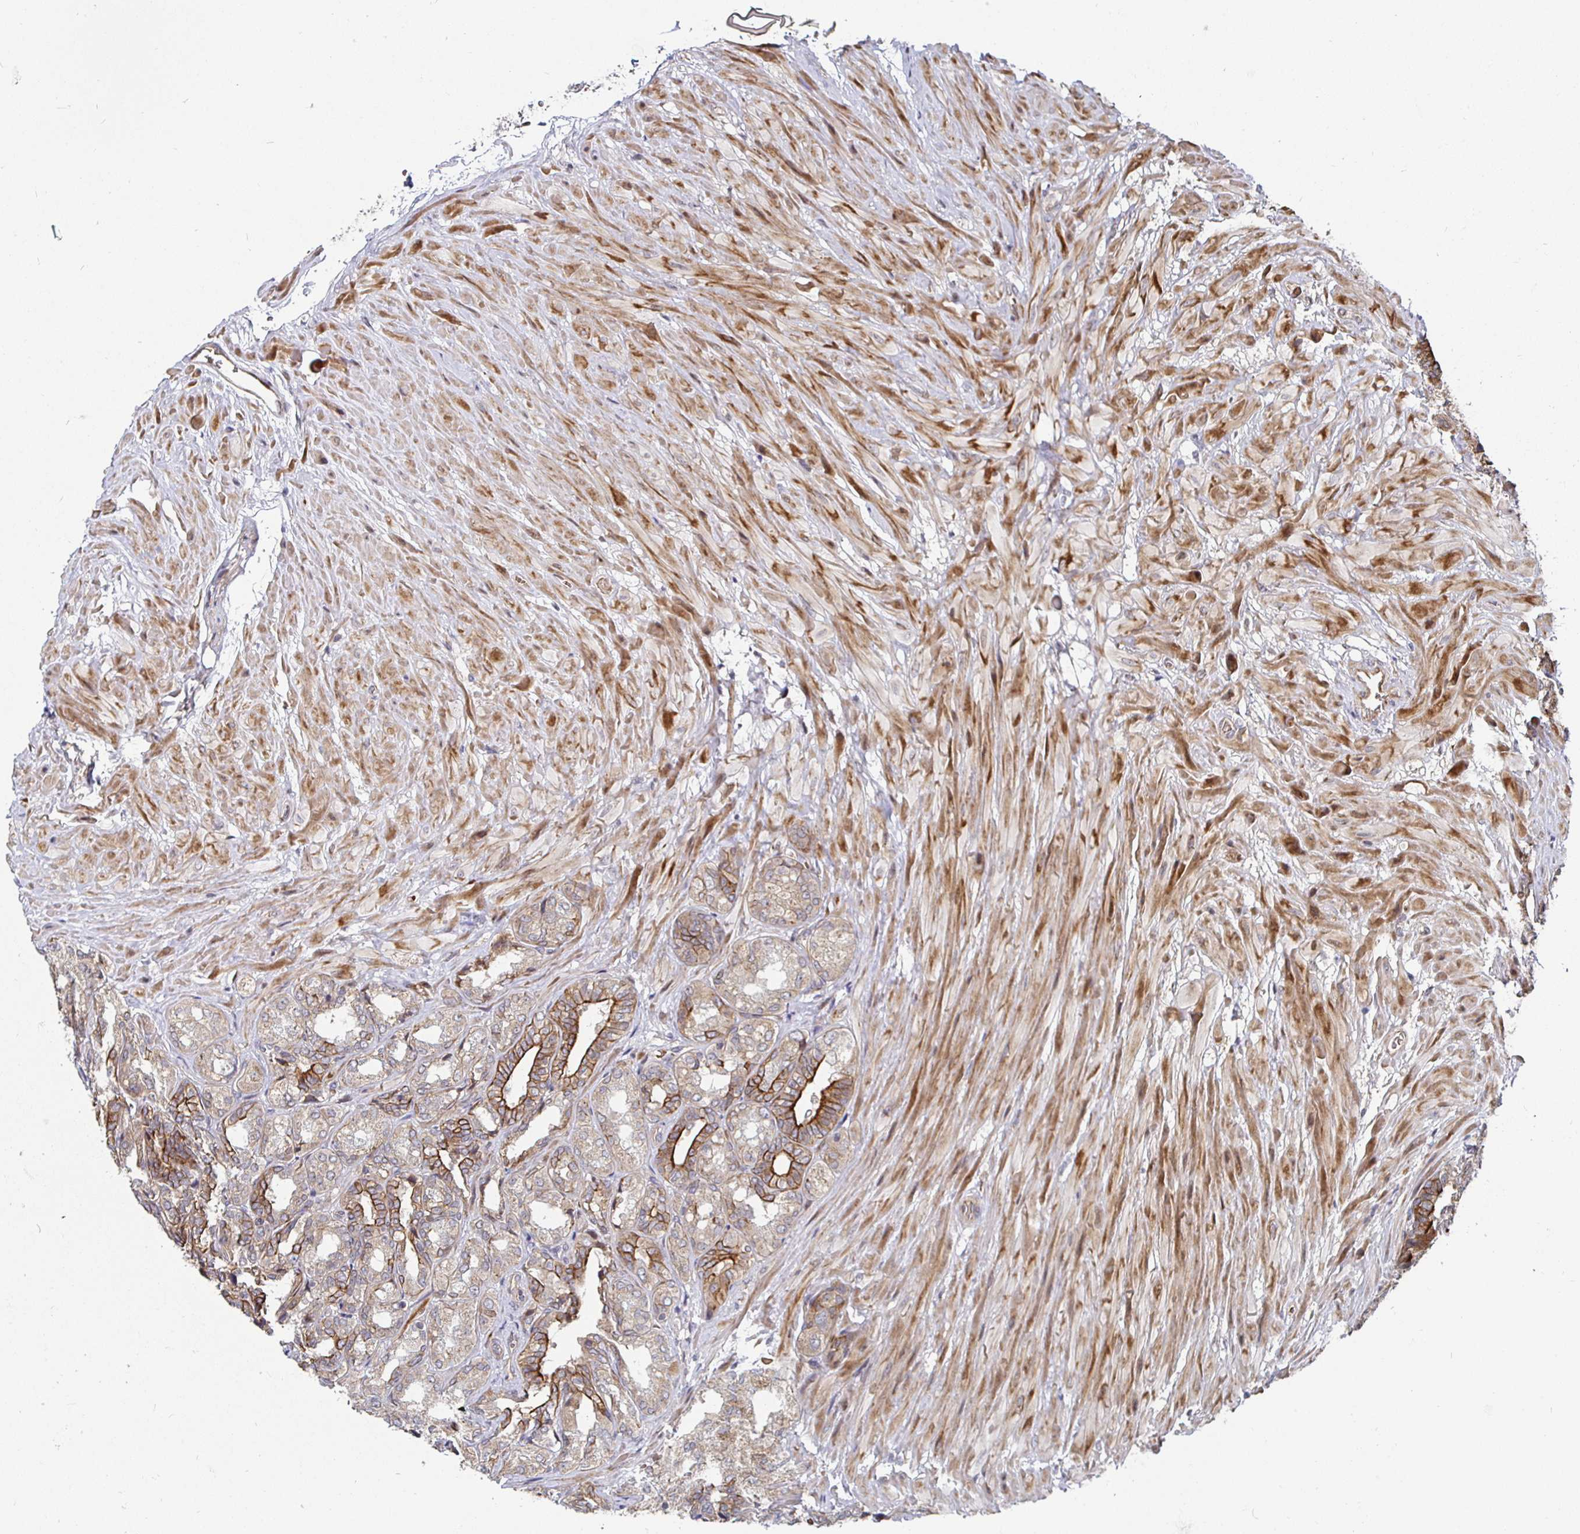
{"staining": {"intensity": "moderate", "quantity": "25%-75%", "location": "cytoplasmic/membranous"}, "tissue": "seminal vesicle", "cell_type": "Glandular cells", "image_type": "normal", "snomed": [{"axis": "morphology", "description": "Normal tissue, NOS"}, {"axis": "topography", "description": "Seminal veicle"}], "caption": "Immunohistochemical staining of normal human seminal vesicle shows moderate cytoplasmic/membranous protein positivity in about 25%-75% of glandular cells. (DAB (3,3'-diaminobenzidine) = brown stain, brightfield microscopy at high magnification).", "gene": "TBKBP1", "patient": {"sex": "male", "age": 68}}